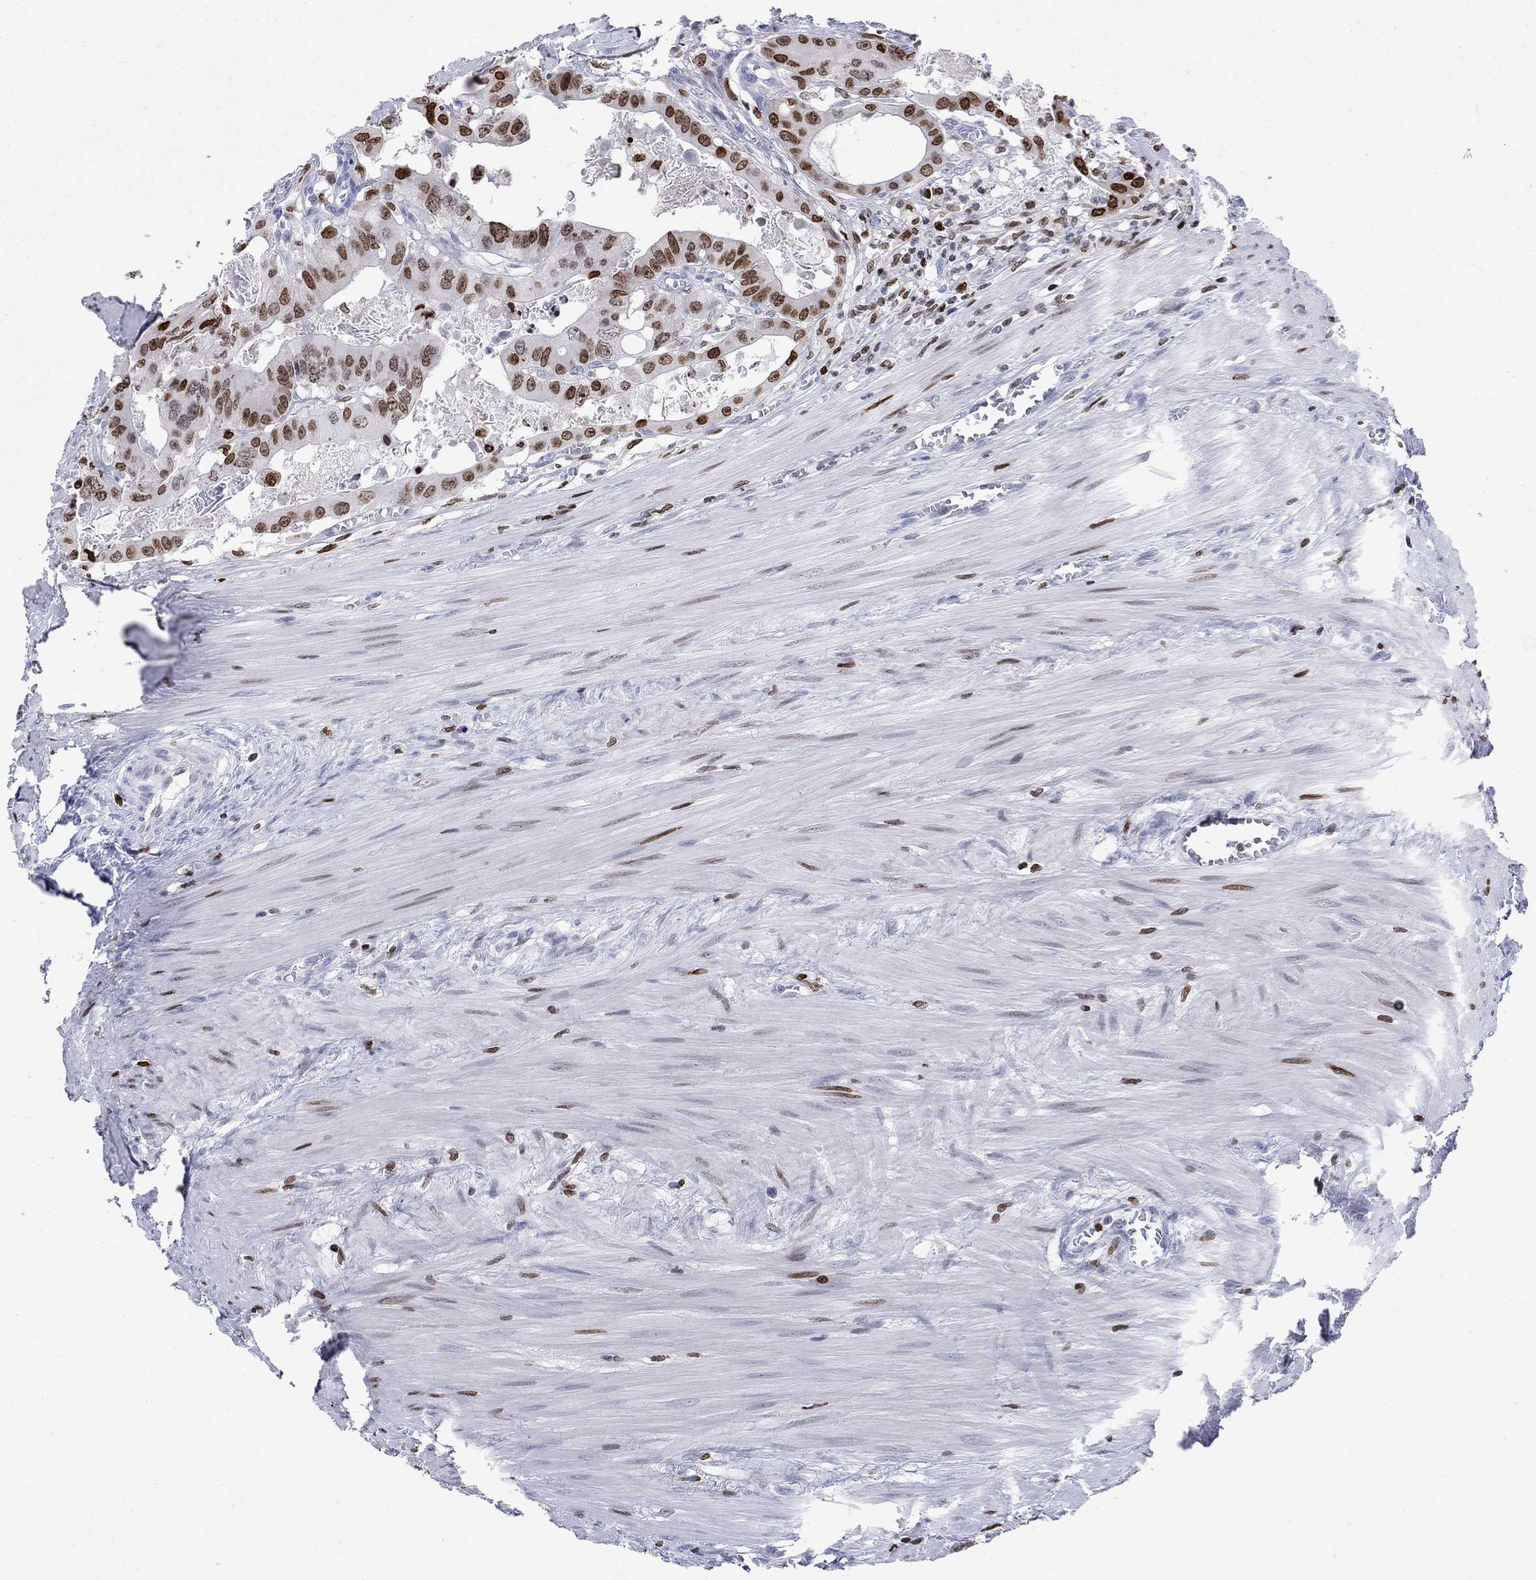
{"staining": {"intensity": "moderate", "quantity": "25%-75%", "location": "nuclear"}, "tissue": "colorectal cancer", "cell_type": "Tumor cells", "image_type": "cancer", "snomed": [{"axis": "morphology", "description": "Adenocarcinoma, NOS"}, {"axis": "topography", "description": "Rectum"}], "caption": "Colorectal cancer (adenocarcinoma) stained for a protein reveals moderate nuclear positivity in tumor cells.", "gene": "HMGA1", "patient": {"sex": "male", "age": 64}}